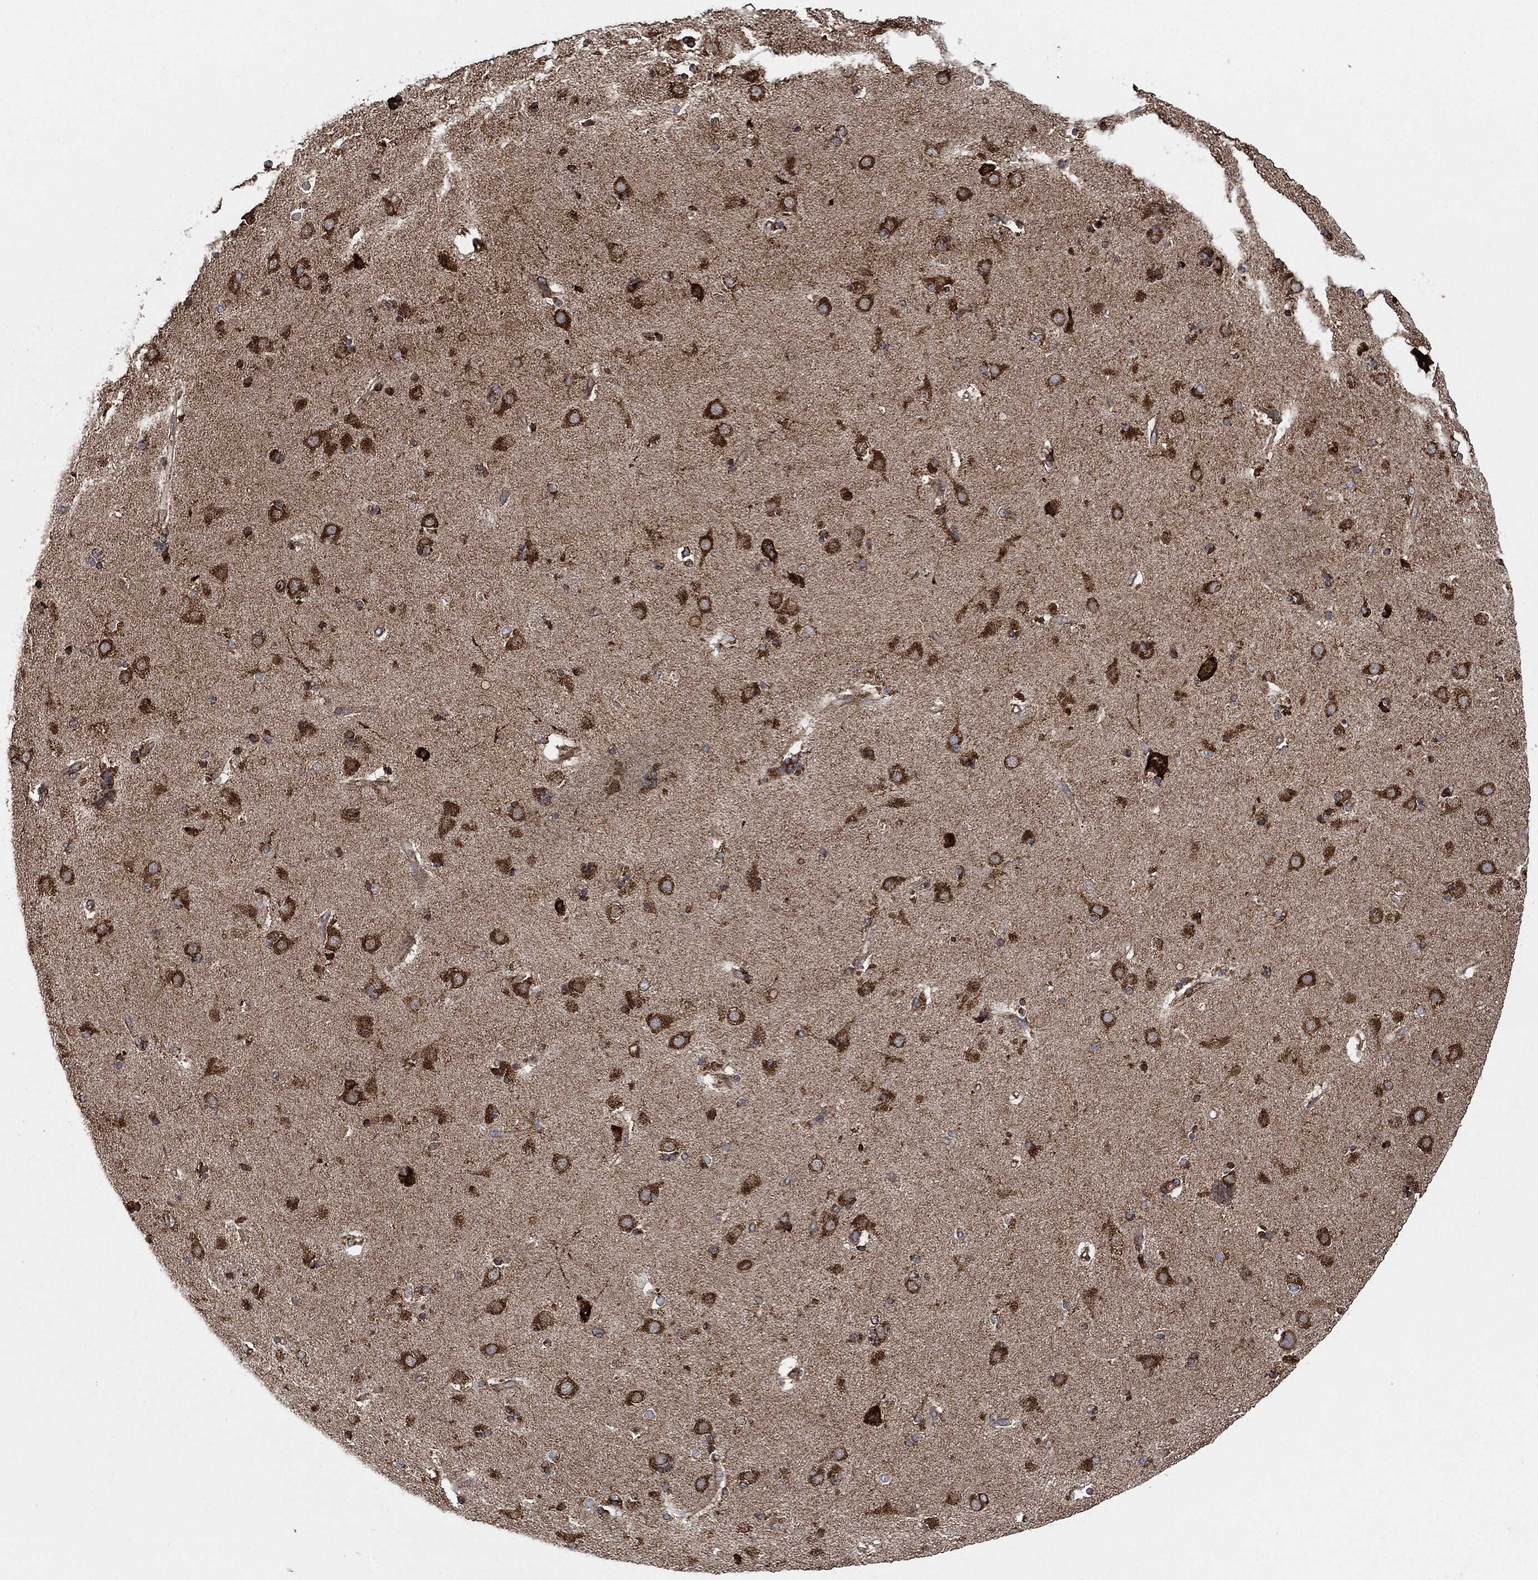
{"staining": {"intensity": "strong", "quantity": ">75%", "location": "cytoplasmic/membranous"}, "tissue": "caudate", "cell_type": "Glial cells", "image_type": "normal", "snomed": [{"axis": "morphology", "description": "Normal tissue, NOS"}, {"axis": "topography", "description": "Lateral ventricle wall"}], "caption": "Protein positivity by immunohistochemistry (IHC) reveals strong cytoplasmic/membranous positivity in about >75% of glial cells in benign caudate.", "gene": "AMFR", "patient": {"sex": "female", "age": 71}}